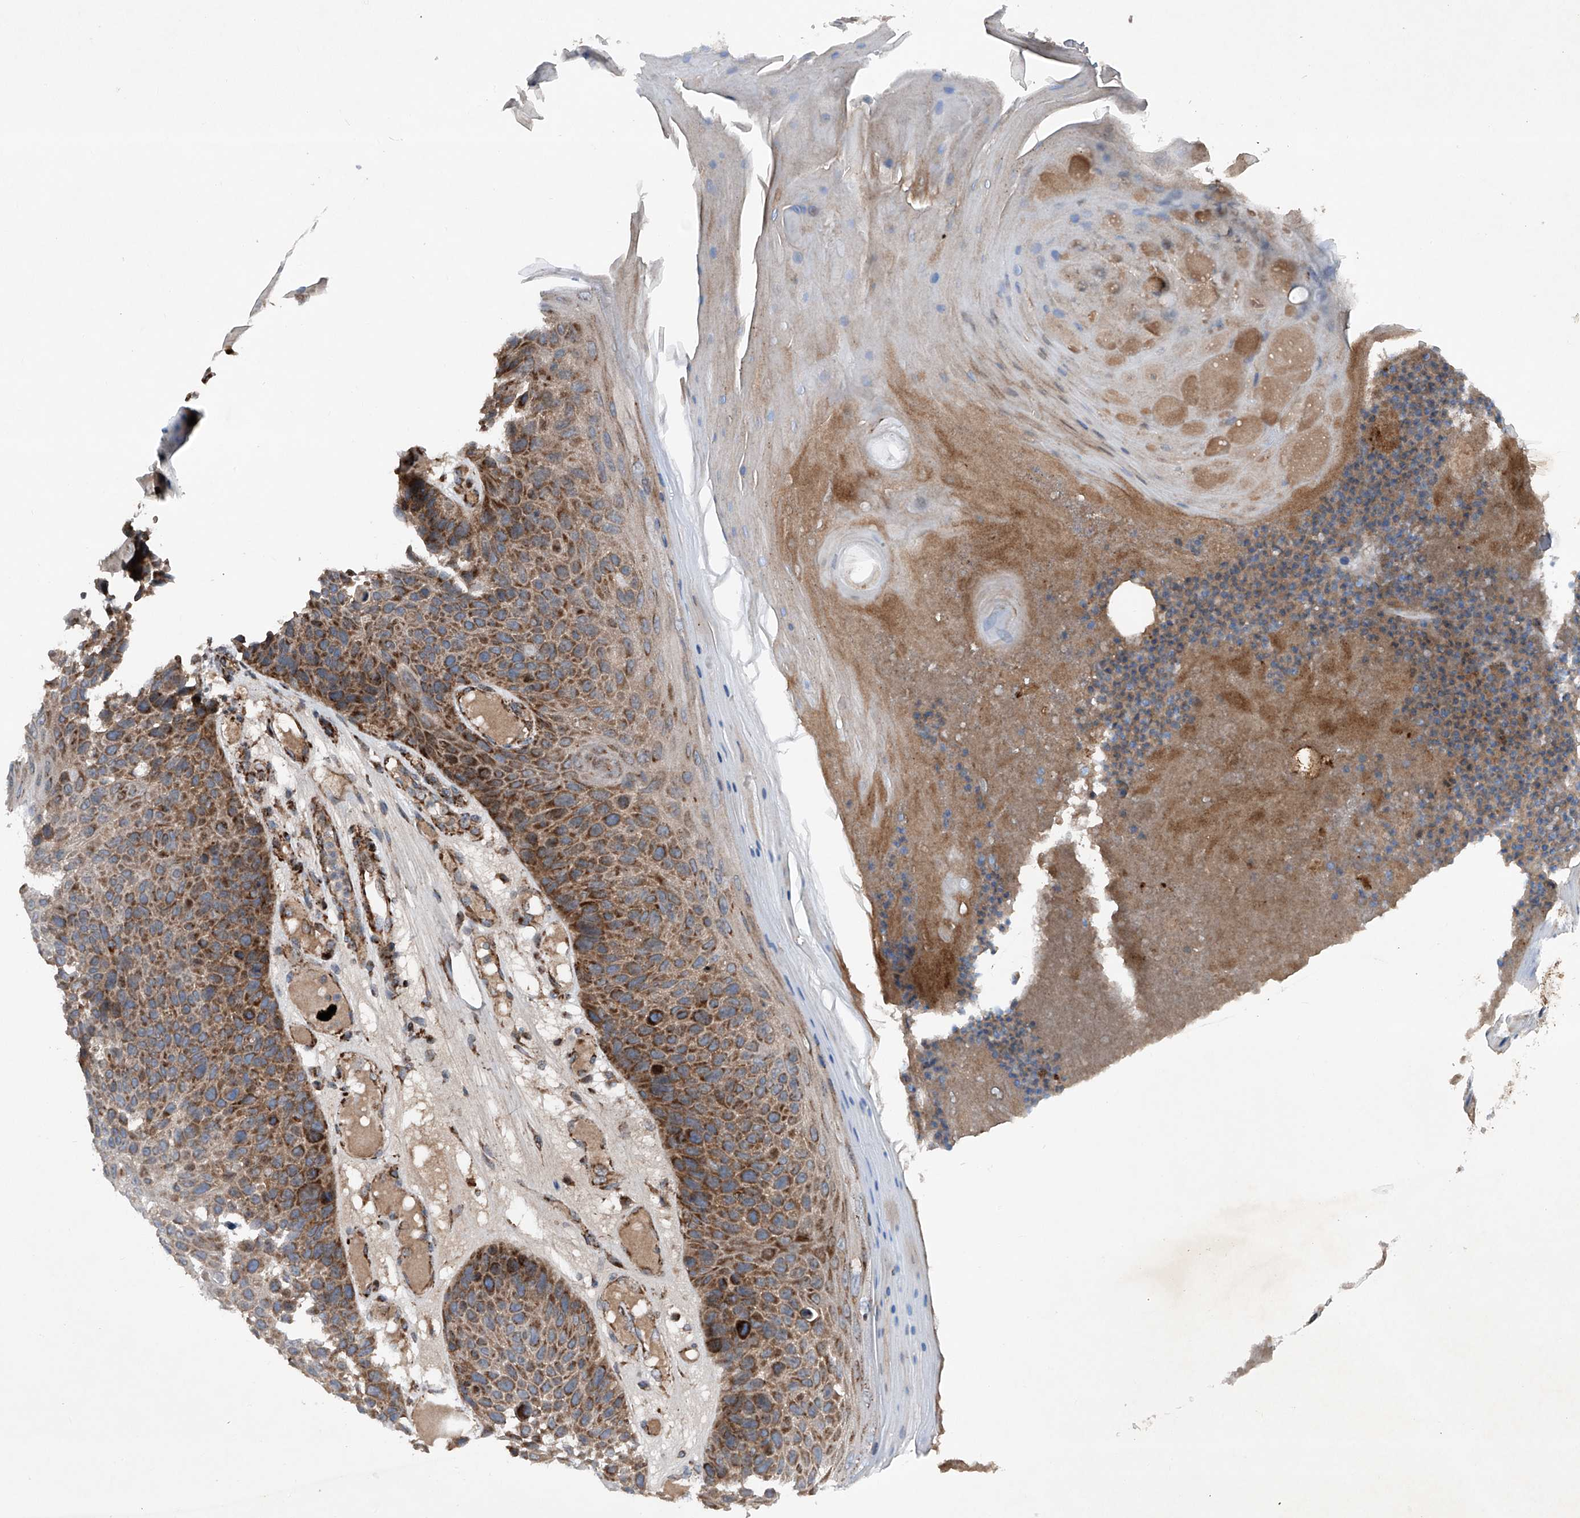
{"staining": {"intensity": "strong", "quantity": ">75%", "location": "cytoplasmic/membranous"}, "tissue": "skin cancer", "cell_type": "Tumor cells", "image_type": "cancer", "snomed": [{"axis": "morphology", "description": "Squamous cell carcinoma, NOS"}, {"axis": "topography", "description": "Skin"}], "caption": "This photomicrograph displays immunohistochemistry (IHC) staining of human skin cancer (squamous cell carcinoma), with high strong cytoplasmic/membranous positivity in about >75% of tumor cells.", "gene": "DAD1", "patient": {"sex": "female", "age": 88}}